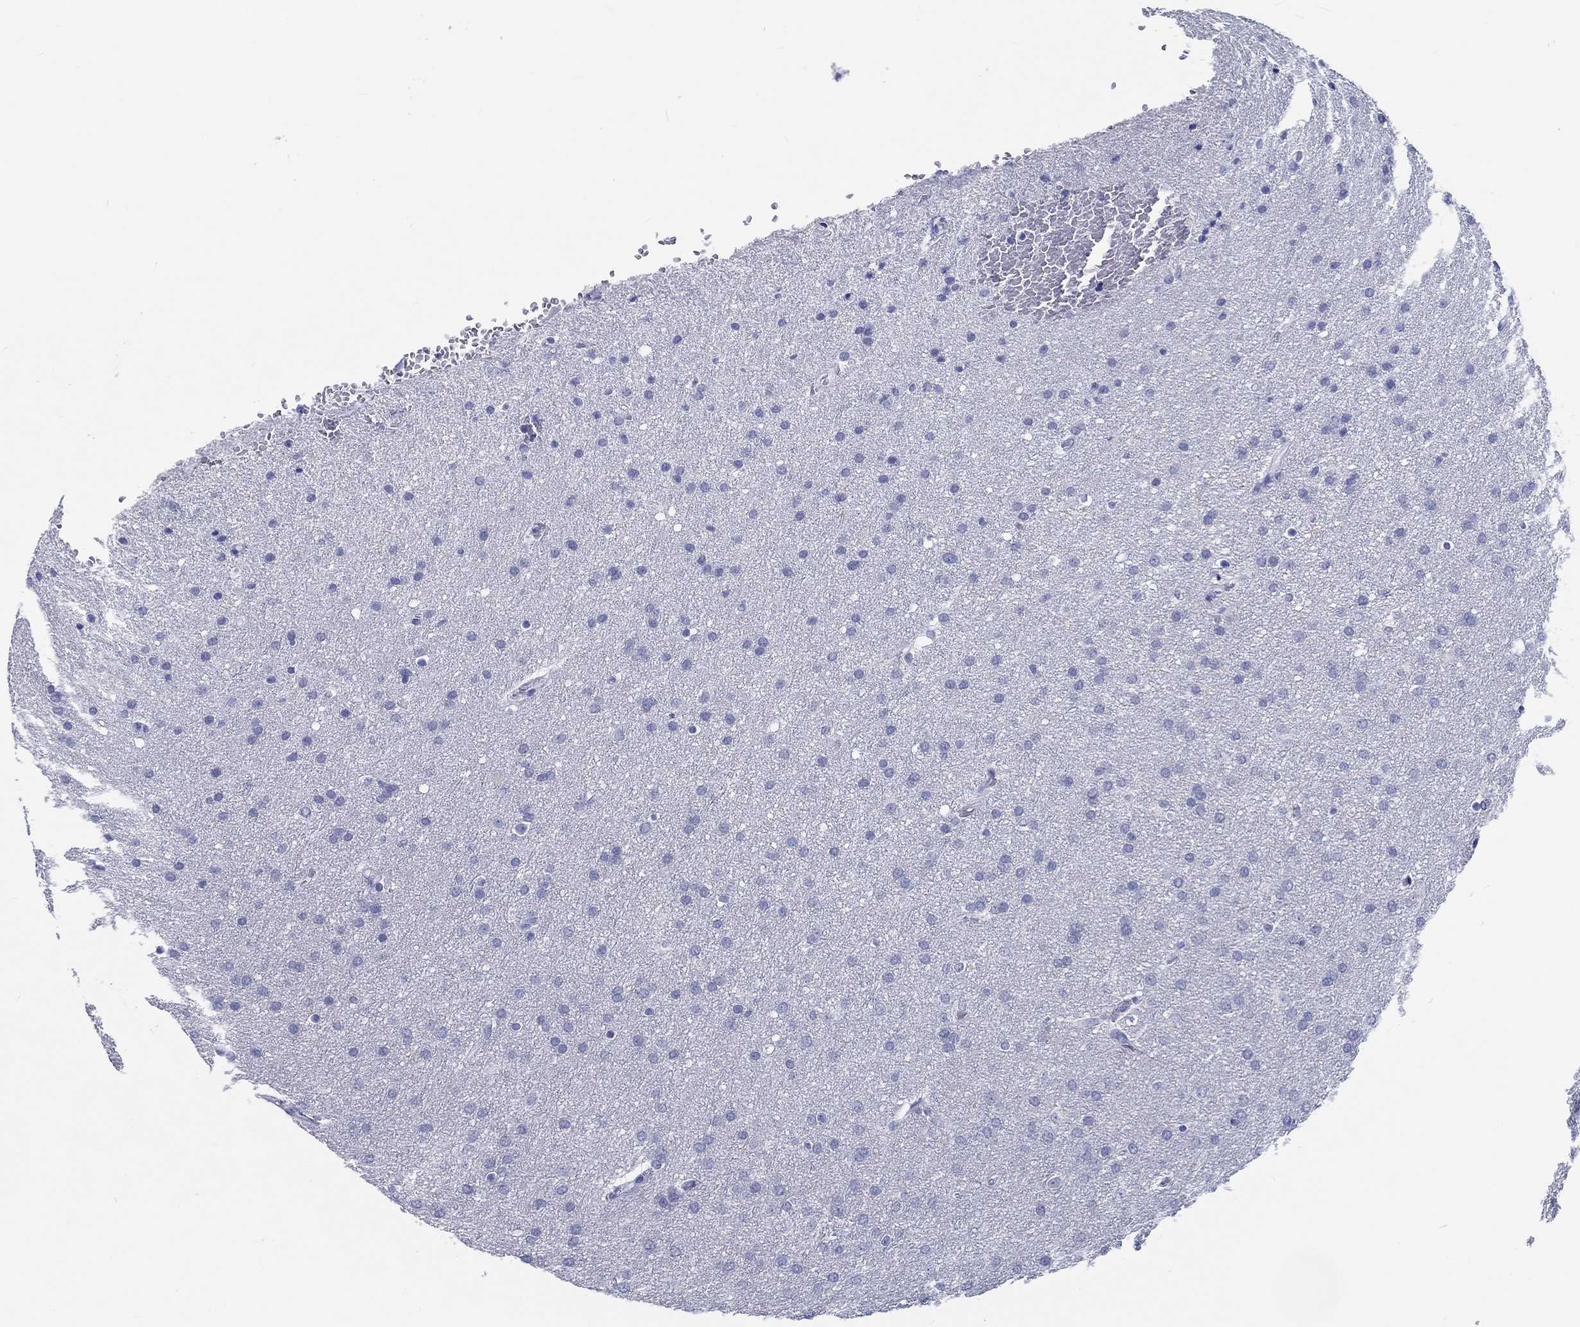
{"staining": {"intensity": "negative", "quantity": "none", "location": "none"}, "tissue": "glioma", "cell_type": "Tumor cells", "image_type": "cancer", "snomed": [{"axis": "morphology", "description": "Glioma, malignant, Low grade"}, {"axis": "topography", "description": "Brain"}], "caption": "This histopathology image is of malignant glioma (low-grade) stained with IHC to label a protein in brown with the nuclei are counter-stained blue. There is no staining in tumor cells.", "gene": "H1-1", "patient": {"sex": "female", "age": 32}}